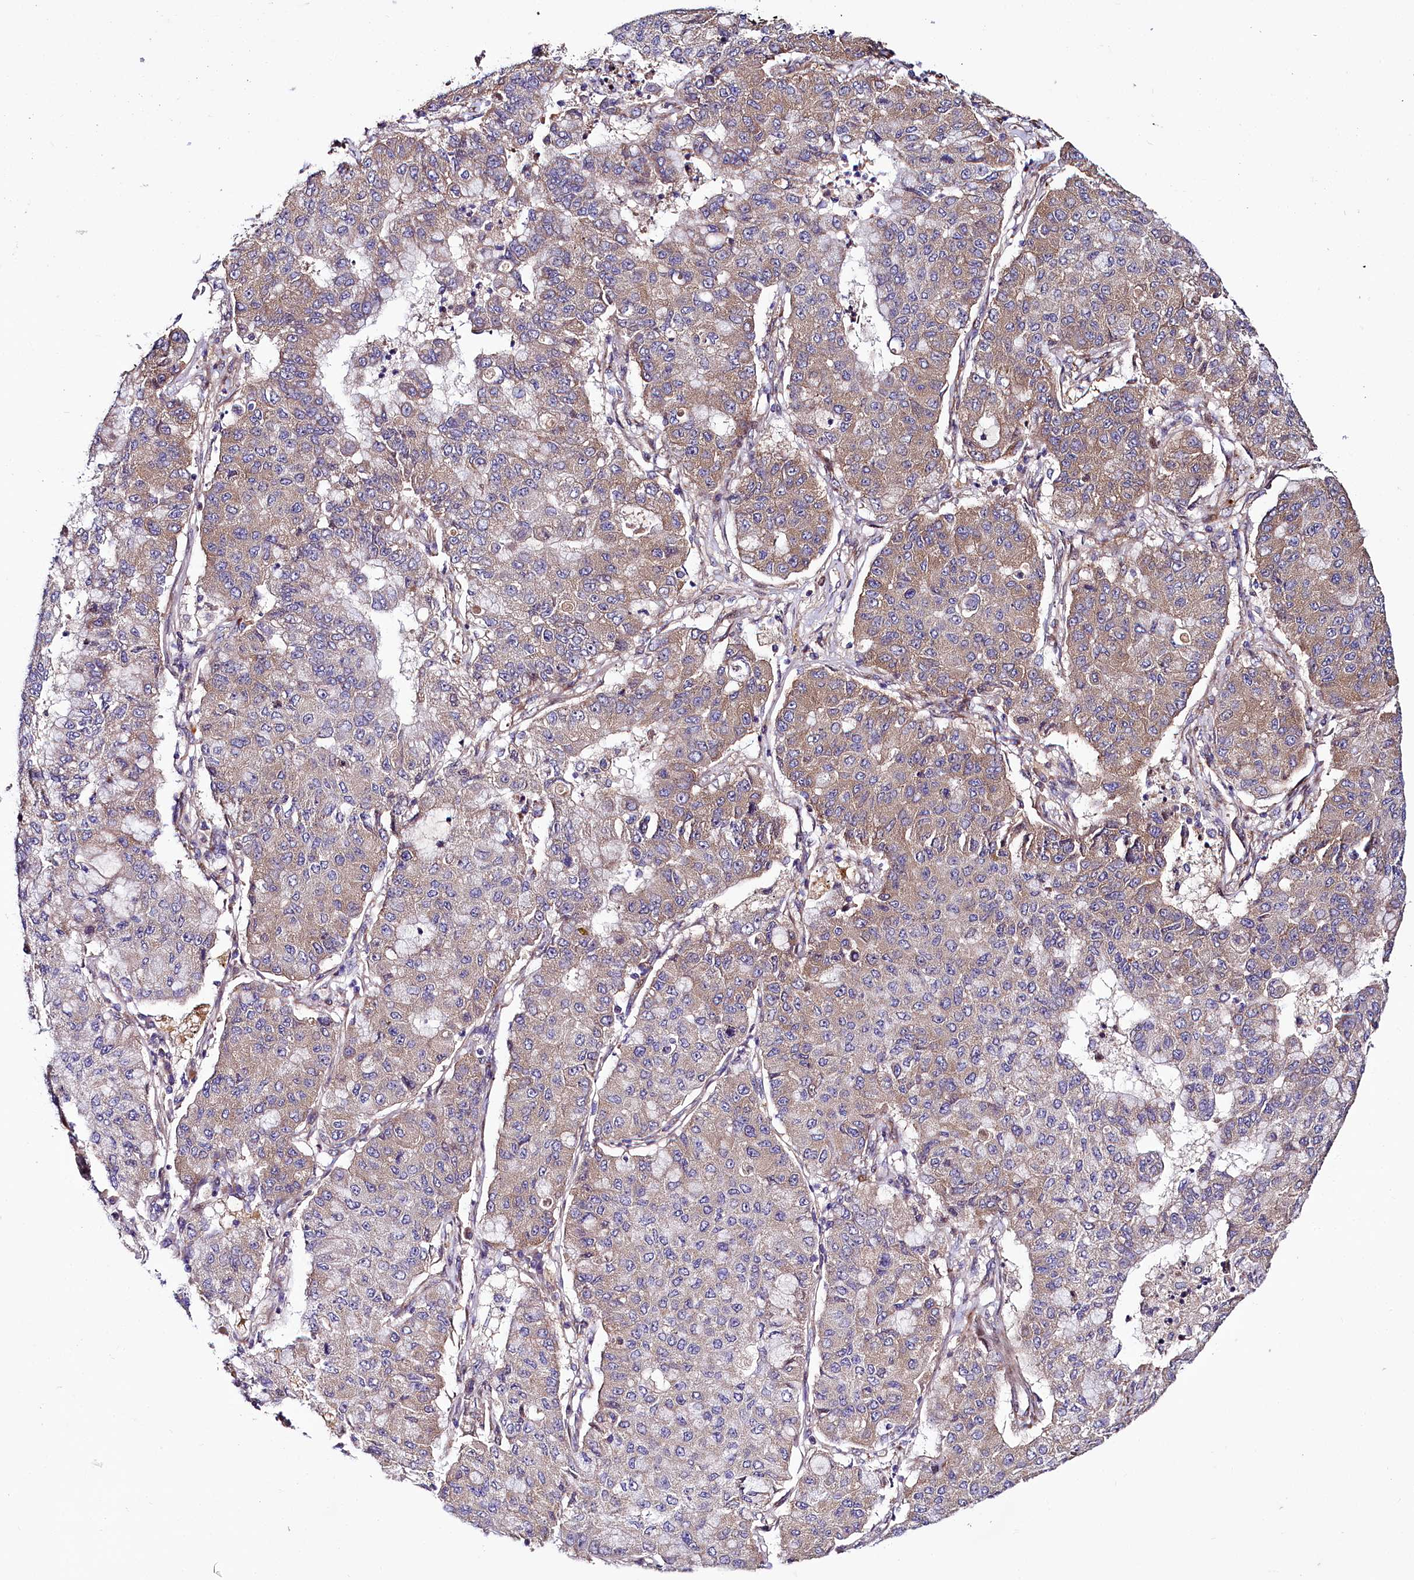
{"staining": {"intensity": "moderate", "quantity": "25%-75%", "location": "cytoplasmic/membranous"}, "tissue": "lung cancer", "cell_type": "Tumor cells", "image_type": "cancer", "snomed": [{"axis": "morphology", "description": "Squamous cell carcinoma, NOS"}, {"axis": "topography", "description": "Lung"}], "caption": "A brown stain shows moderate cytoplasmic/membranous expression of a protein in human squamous cell carcinoma (lung) tumor cells. The protein of interest is stained brown, and the nuclei are stained in blue (DAB (3,3'-diaminobenzidine) IHC with brightfield microscopy, high magnification).", "gene": "PDZRN3", "patient": {"sex": "male", "age": 74}}